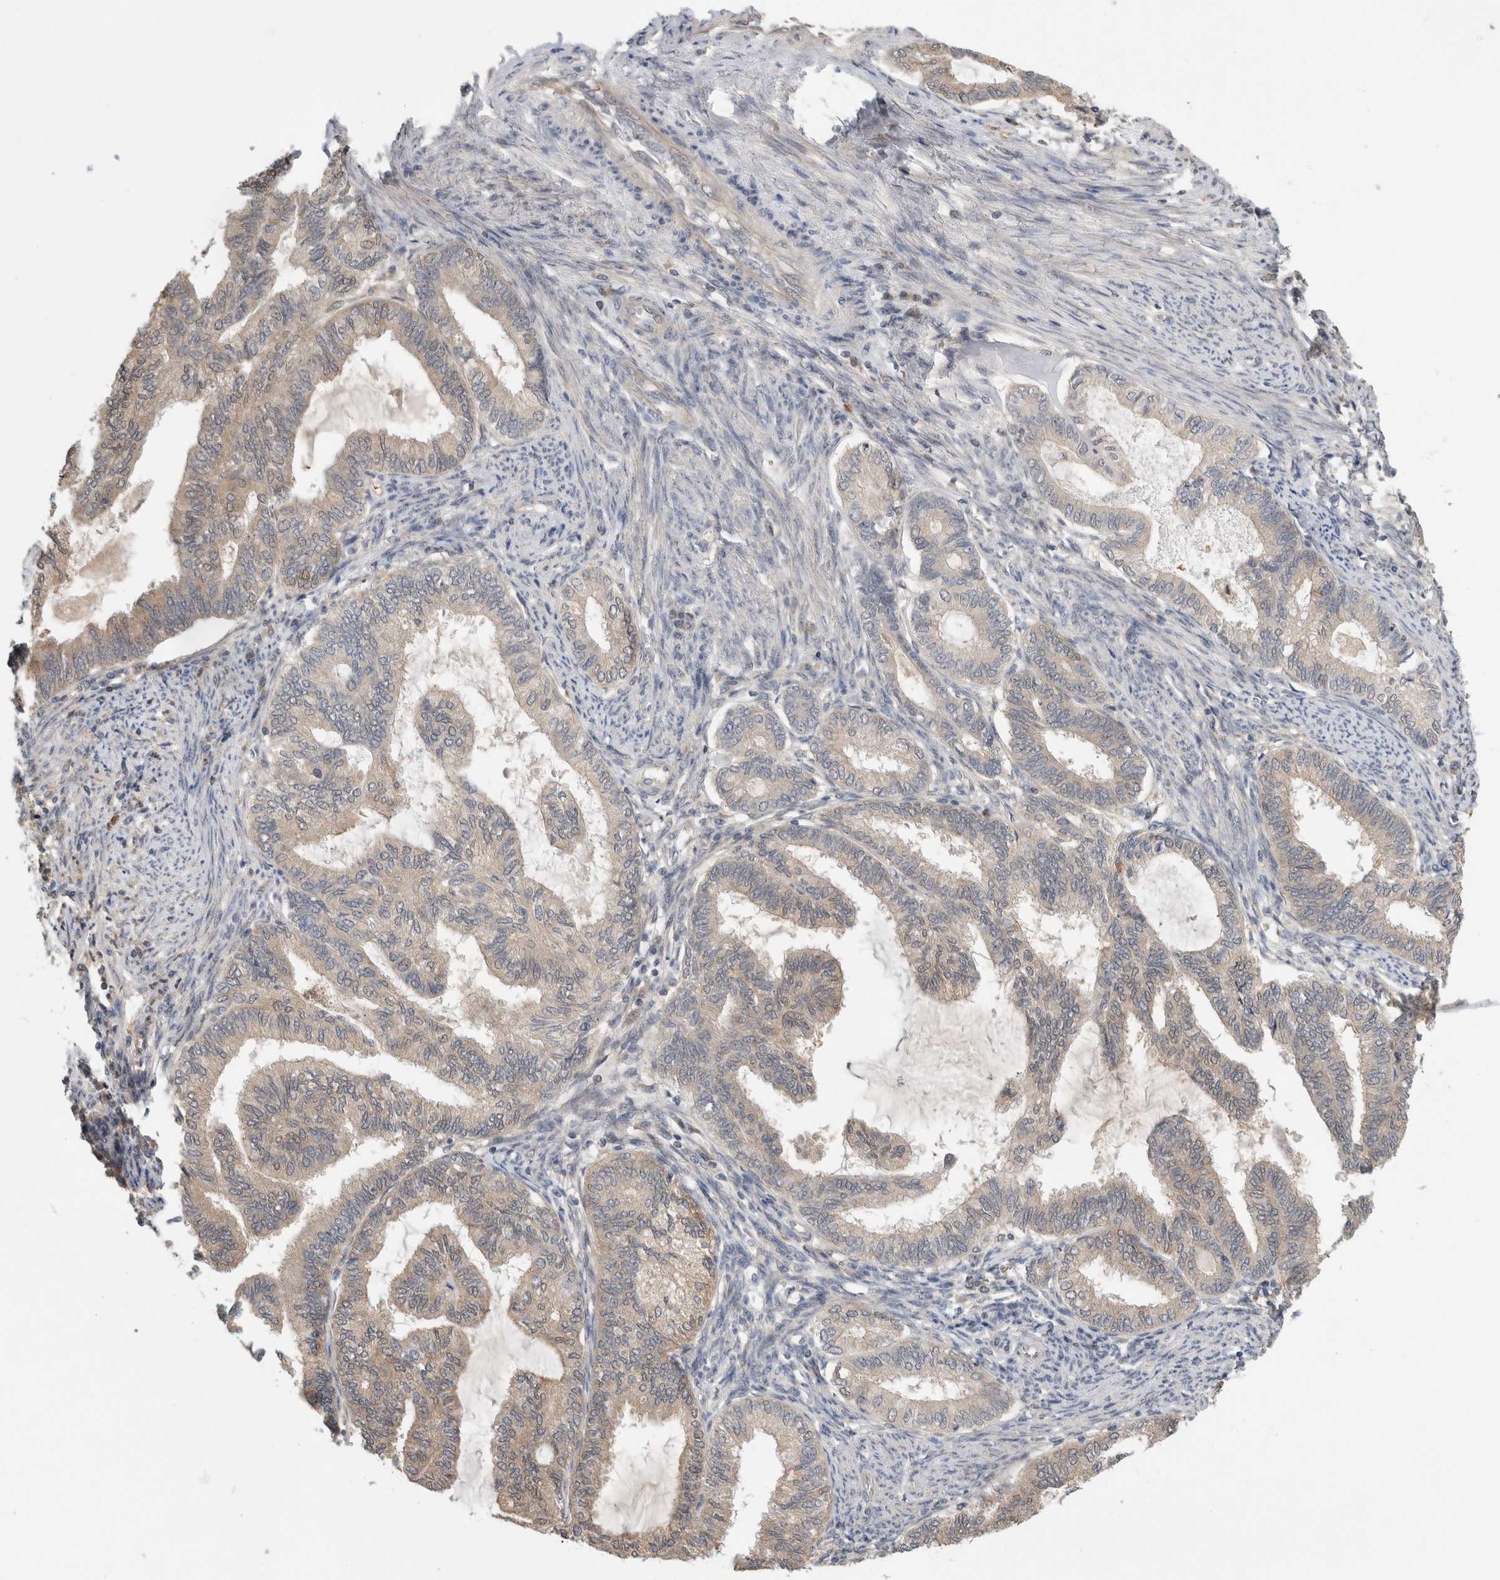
{"staining": {"intensity": "negative", "quantity": "none", "location": "none"}, "tissue": "endometrial cancer", "cell_type": "Tumor cells", "image_type": "cancer", "snomed": [{"axis": "morphology", "description": "Adenocarcinoma, NOS"}, {"axis": "topography", "description": "Endometrium"}], "caption": "Tumor cells show no significant protein staining in endometrial cancer.", "gene": "PGM1", "patient": {"sex": "female", "age": 86}}